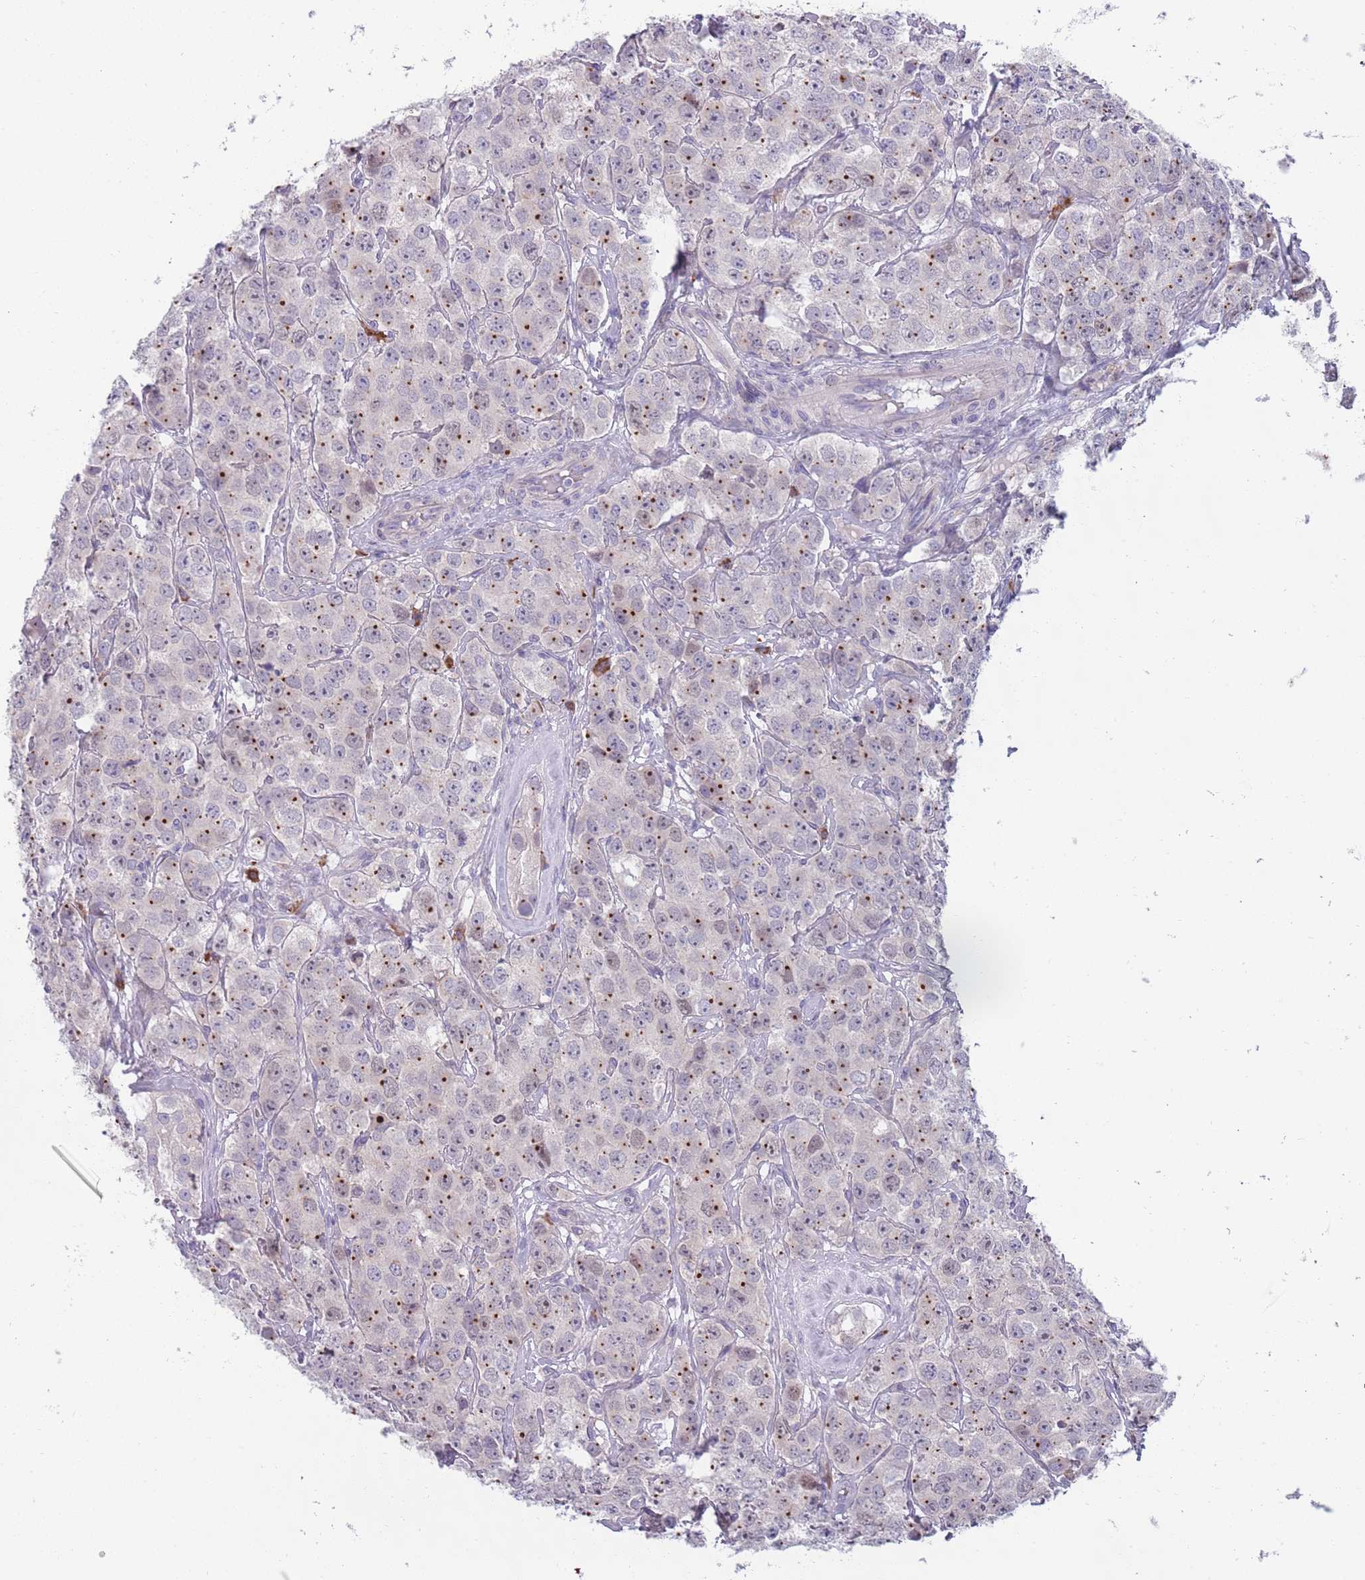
{"staining": {"intensity": "moderate", "quantity": "25%-75%", "location": "cytoplasmic/membranous"}, "tissue": "testis cancer", "cell_type": "Tumor cells", "image_type": "cancer", "snomed": [{"axis": "morphology", "description": "Seminoma, NOS"}, {"axis": "topography", "description": "Testis"}], "caption": "Seminoma (testis) stained with immunohistochemistry (IHC) exhibits moderate cytoplasmic/membranous staining in about 25%-75% of tumor cells.", "gene": "LTB", "patient": {"sex": "male", "age": 28}}